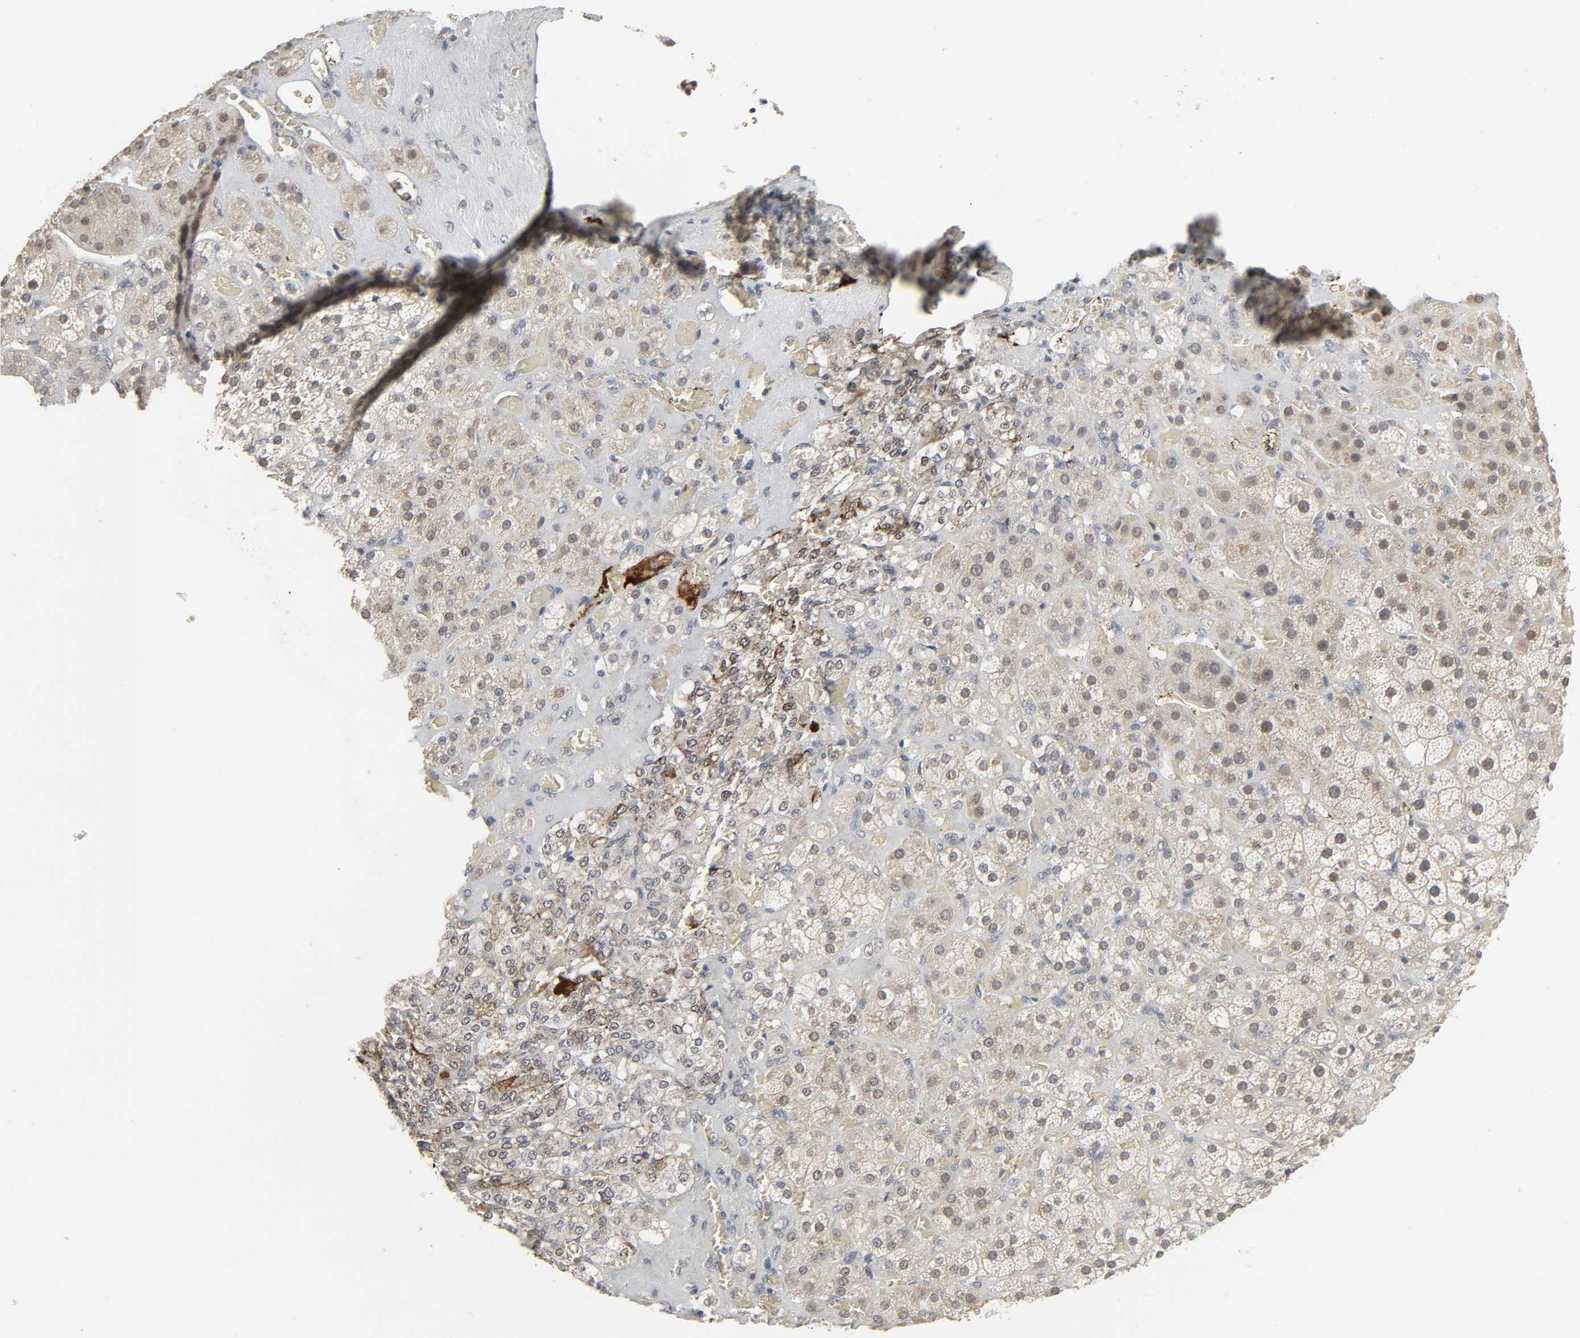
{"staining": {"intensity": "weak", "quantity": "25%-75%", "location": "nuclear"}, "tissue": "adrenal gland", "cell_type": "Glandular cells", "image_type": "normal", "snomed": [{"axis": "morphology", "description": "Normal tissue, NOS"}, {"axis": "topography", "description": "Adrenal gland"}], "caption": "The image demonstrates immunohistochemical staining of unremarkable adrenal gland. There is weak nuclear staining is identified in about 25%-75% of glandular cells. (IHC, brightfield microscopy, high magnification).", "gene": "ZNF222", "patient": {"sex": "female", "age": 71}}